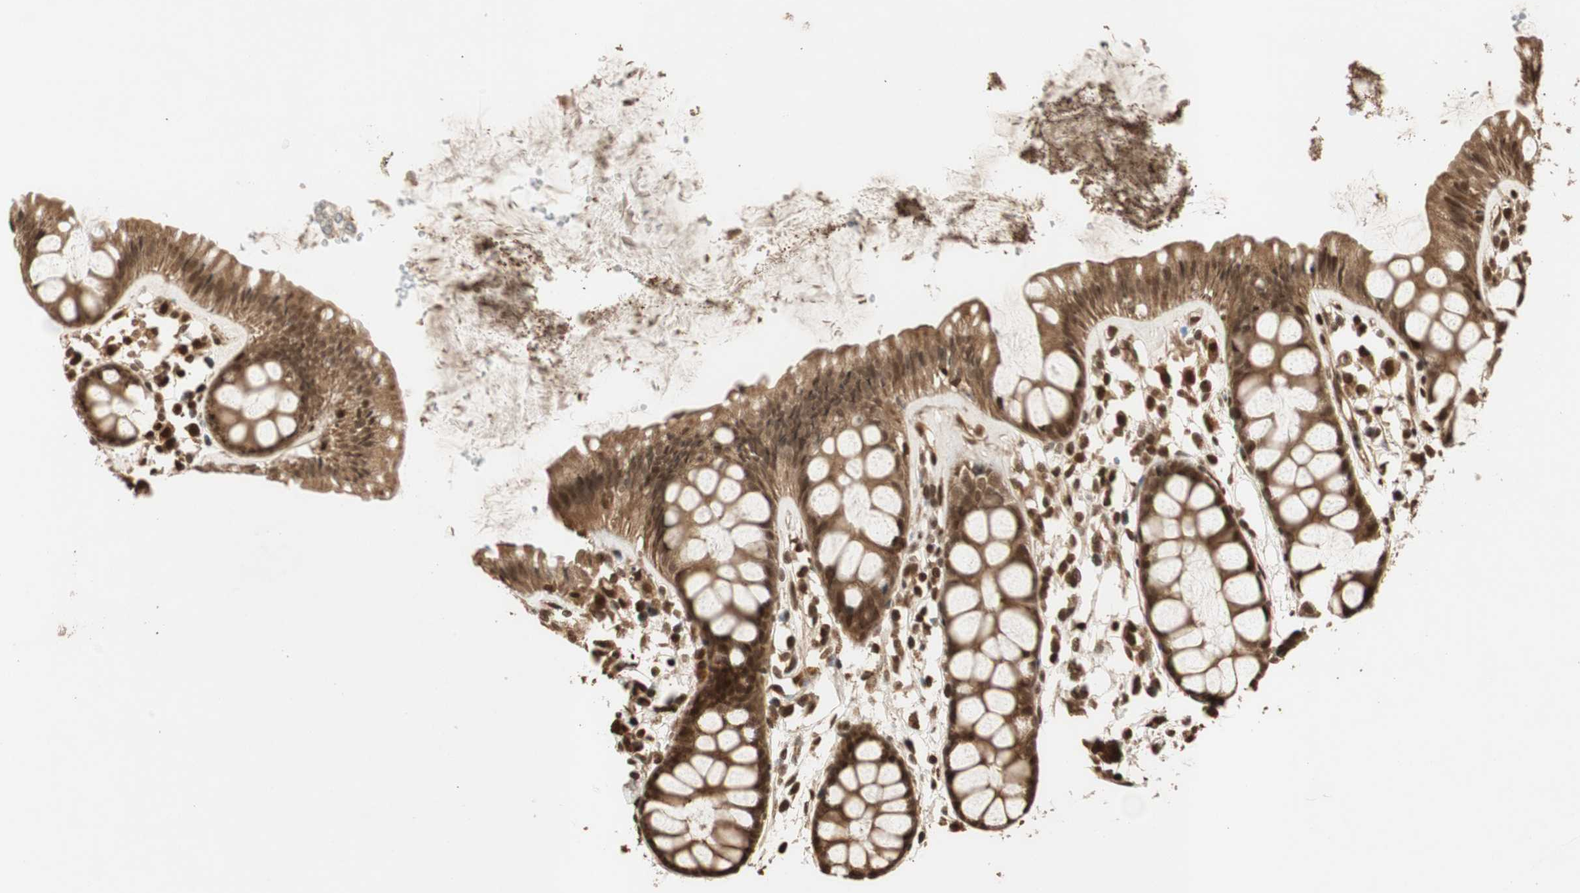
{"staining": {"intensity": "strong", "quantity": ">75%", "location": "cytoplasmic/membranous,nuclear"}, "tissue": "rectum", "cell_type": "Glandular cells", "image_type": "normal", "snomed": [{"axis": "morphology", "description": "Normal tissue, NOS"}, {"axis": "topography", "description": "Rectum"}], "caption": "Glandular cells reveal high levels of strong cytoplasmic/membranous,nuclear positivity in approximately >75% of cells in unremarkable human rectum.", "gene": "RPA3", "patient": {"sex": "female", "age": 66}}